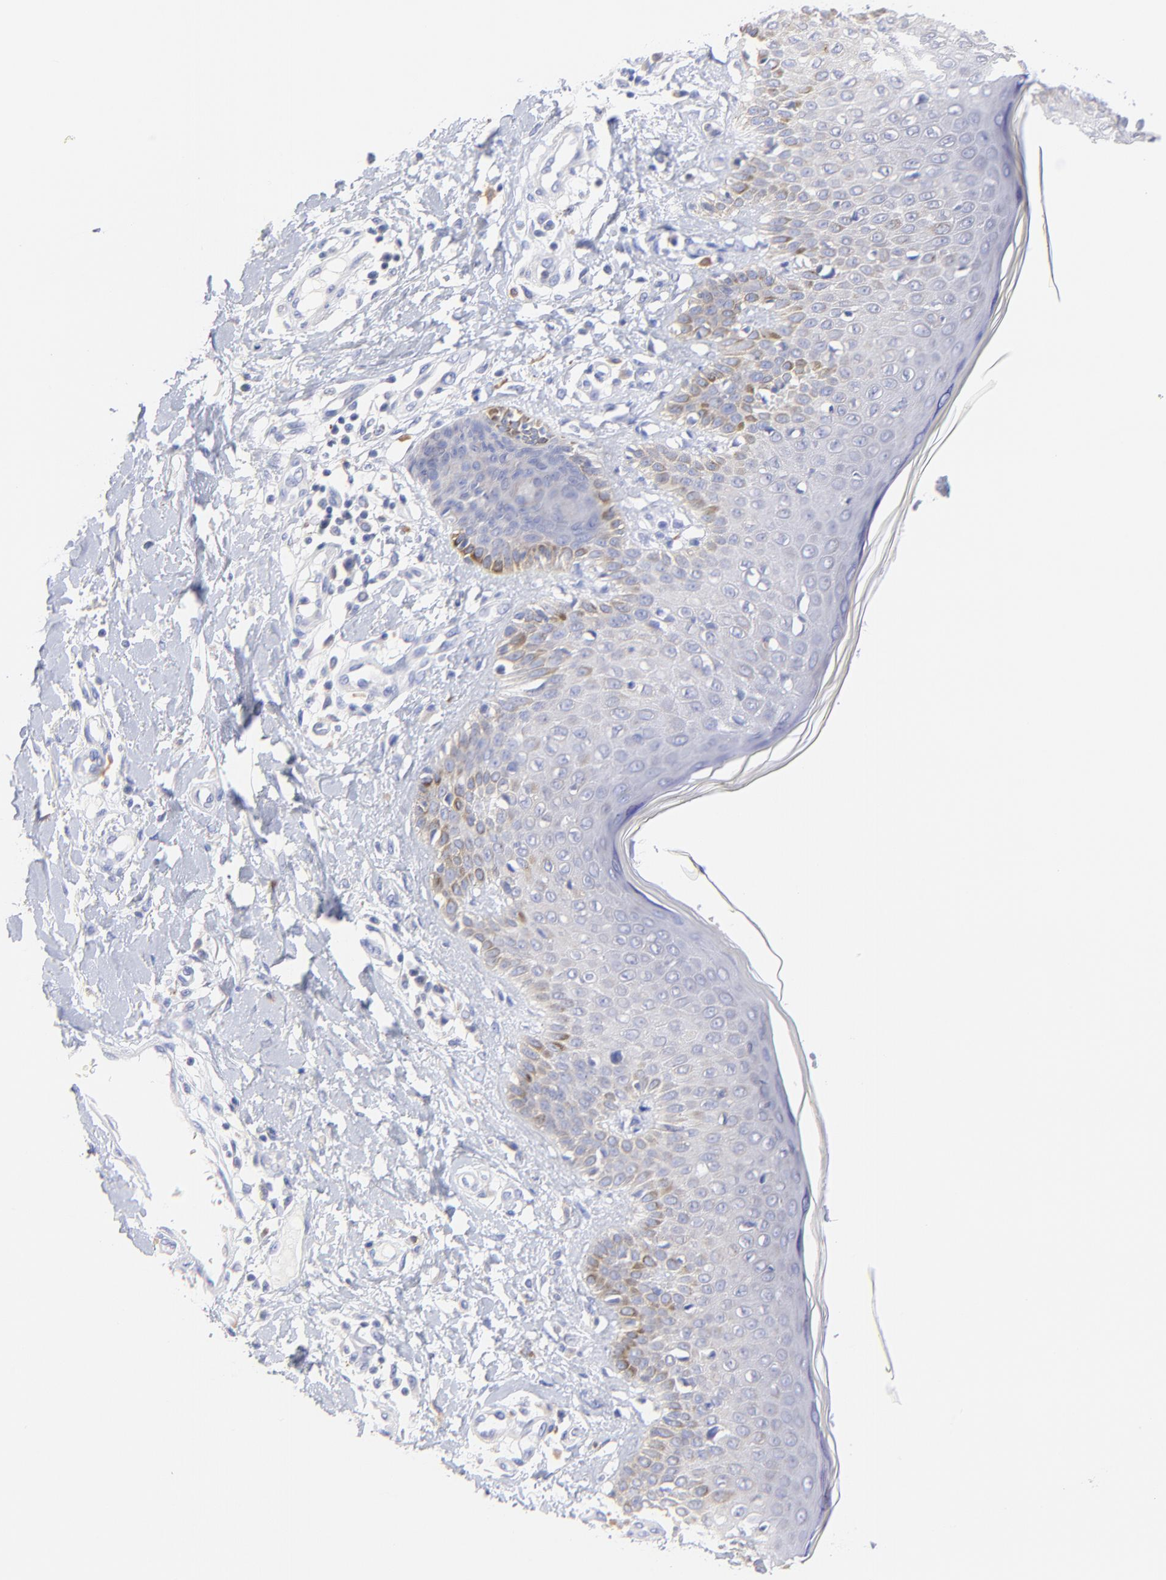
{"staining": {"intensity": "weak", "quantity": "25%-75%", "location": "cytoplasmic/membranous"}, "tissue": "skin cancer", "cell_type": "Tumor cells", "image_type": "cancer", "snomed": [{"axis": "morphology", "description": "Squamous cell carcinoma, NOS"}, {"axis": "topography", "description": "Skin"}], "caption": "Squamous cell carcinoma (skin) stained with a protein marker demonstrates weak staining in tumor cells.", "gene": "EBP", "patient": {"sex": "female", "age": 59}}